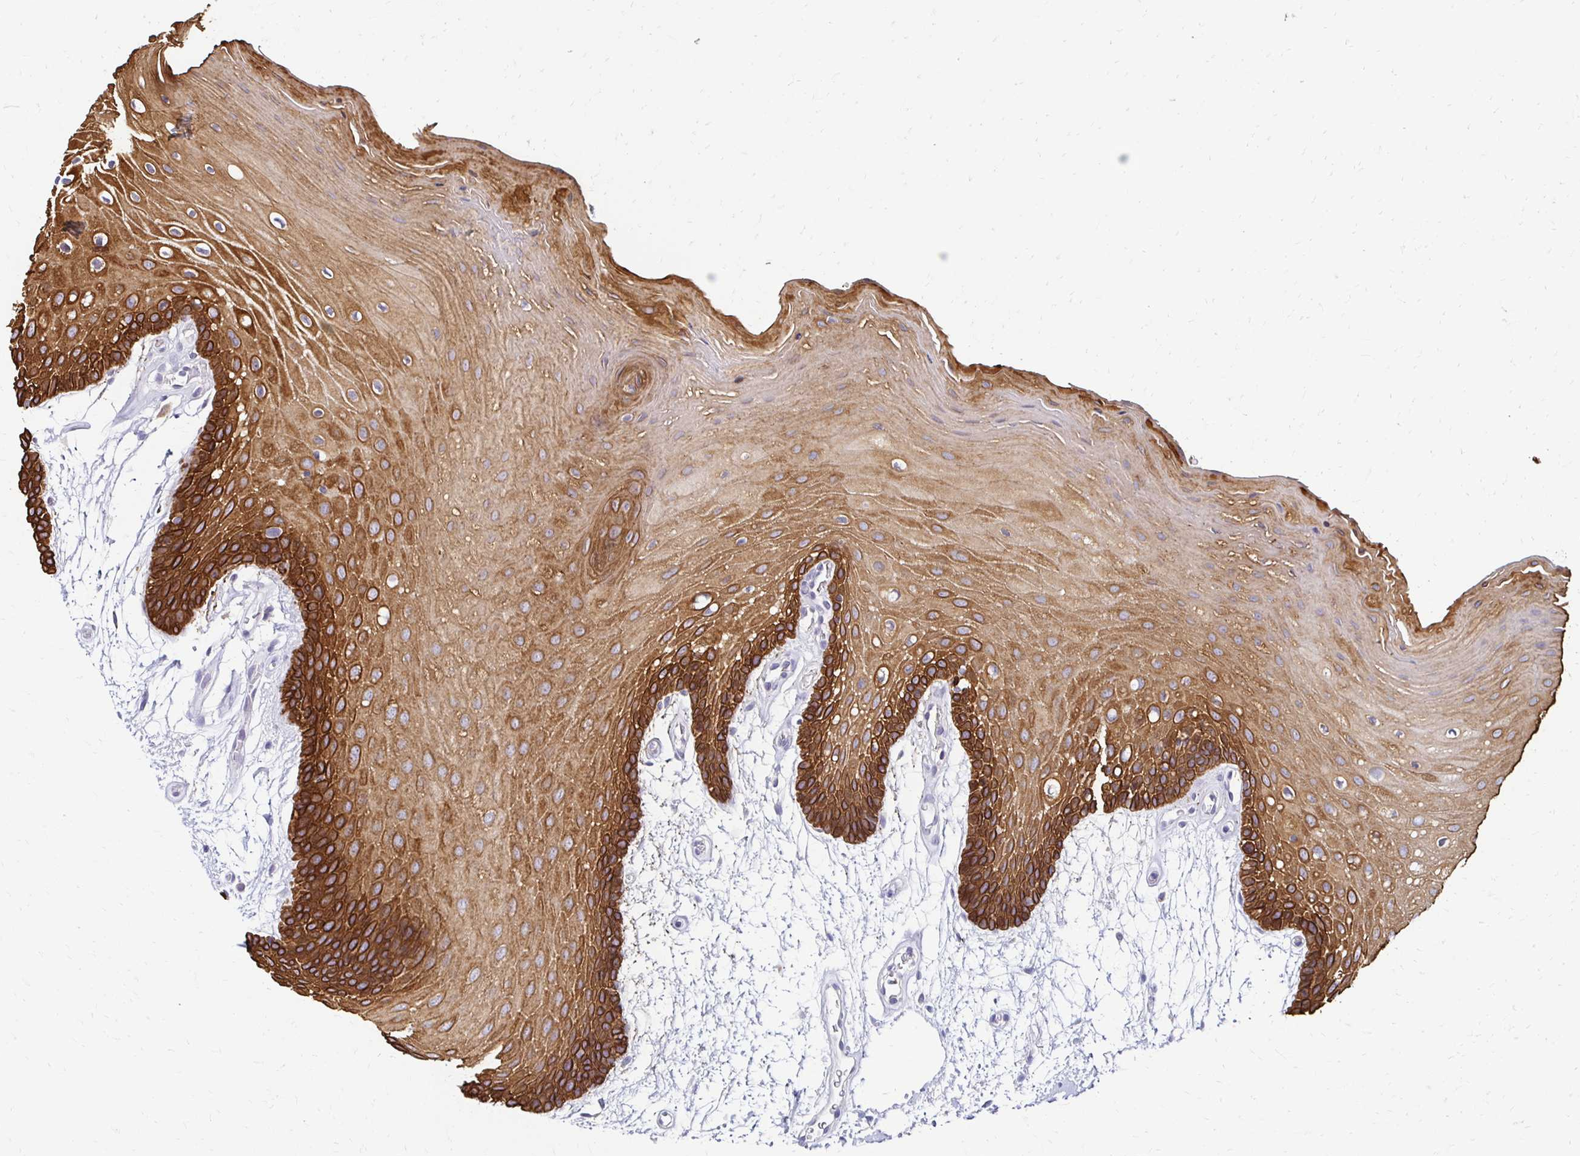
{"staining": {"intensity": "strong", "quantity": "25%-75%", "location": "cytoplasmic/membranous"}, "tissue": "oral mucosa", "cell_type": "Squamous epithelial cells", "image_type": "normal", "snomed": [{"axis": "morphology", "description": "Normal tissue, NOS"}, {"axis": "morphology", "description": "Squamous cell carcinoma, NOS"}, {"axis": "topography", "description": "Oral tissue"}, {"axis": "topography", "description": "Tounge, NOS"}, {"axis": "topography", "description": "Head-Neck"}], "caption": "High-magnification brightfield microscopy of unremarkable oral mucosa stained with DAB (brown) and counterstained with hematoxylin (blue). squamous epithelial cells exhibit strong cytoplasmic/membranous expression is seen in about25%-75% of cells.", "gene": "C1QTNF2", "patient": {"sex": "male", "age": 62}}